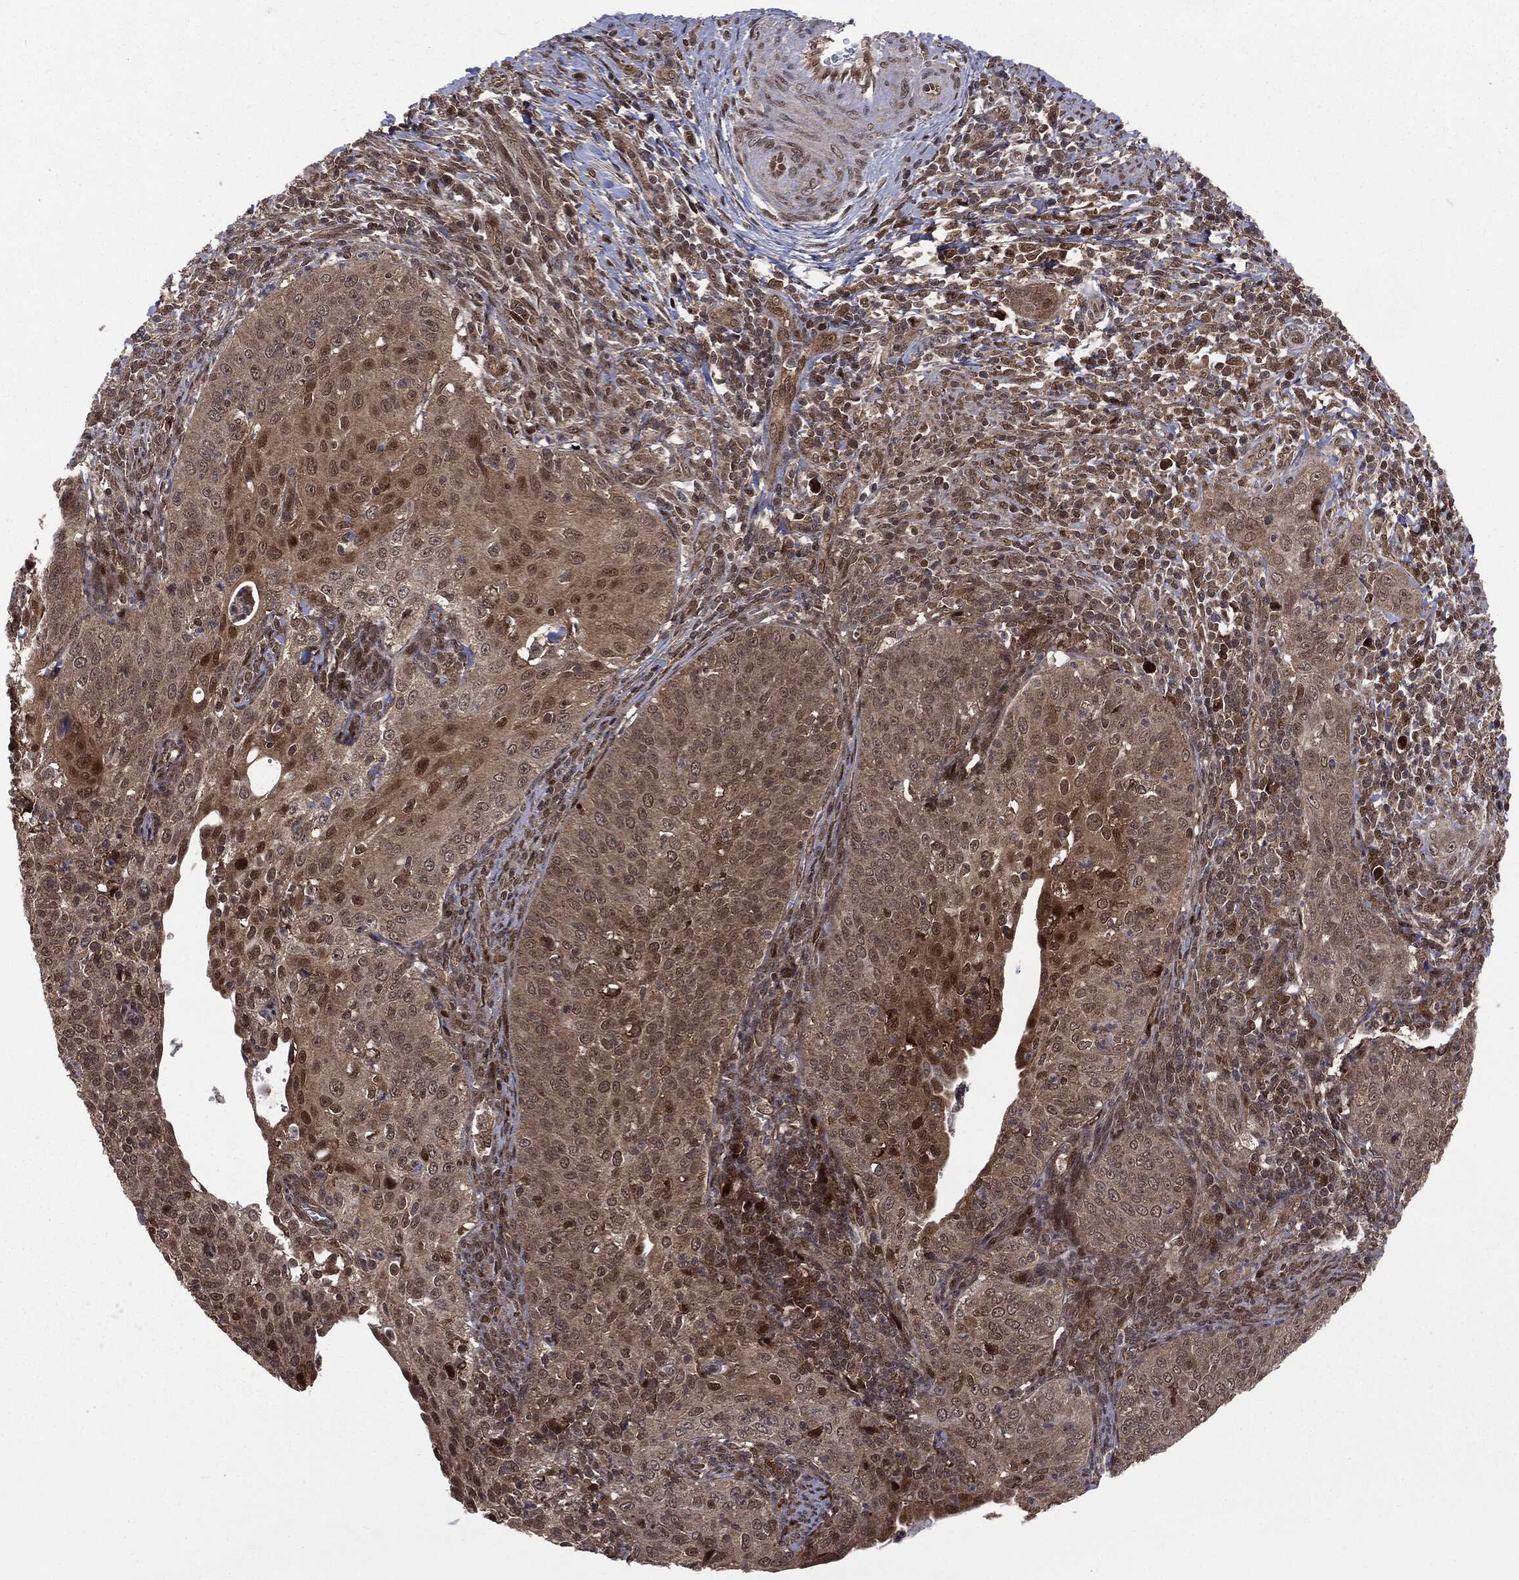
{"staining": {"intensity": "weak", "quantity": "25%-75%", "location": "cytoplasmic/membranous,nuclear"}, "tissue": "cervical cancer", "cell_type": "Tumor cells", "image_type": "cancer", "snomed": [{"axis": "morphology", "description": "Squamous cell carcinoma, NOS"}, {"axis": "topography", "description": "Cervix"}], "caption": "Tumor cells exhibit low levels of weak cytoplasmic/membranous and nuclear positivity in about 25%-75% of cells in human cervical cancer.", "gene": "PTPA", "patient": {"sex": "female", "age": 30}}